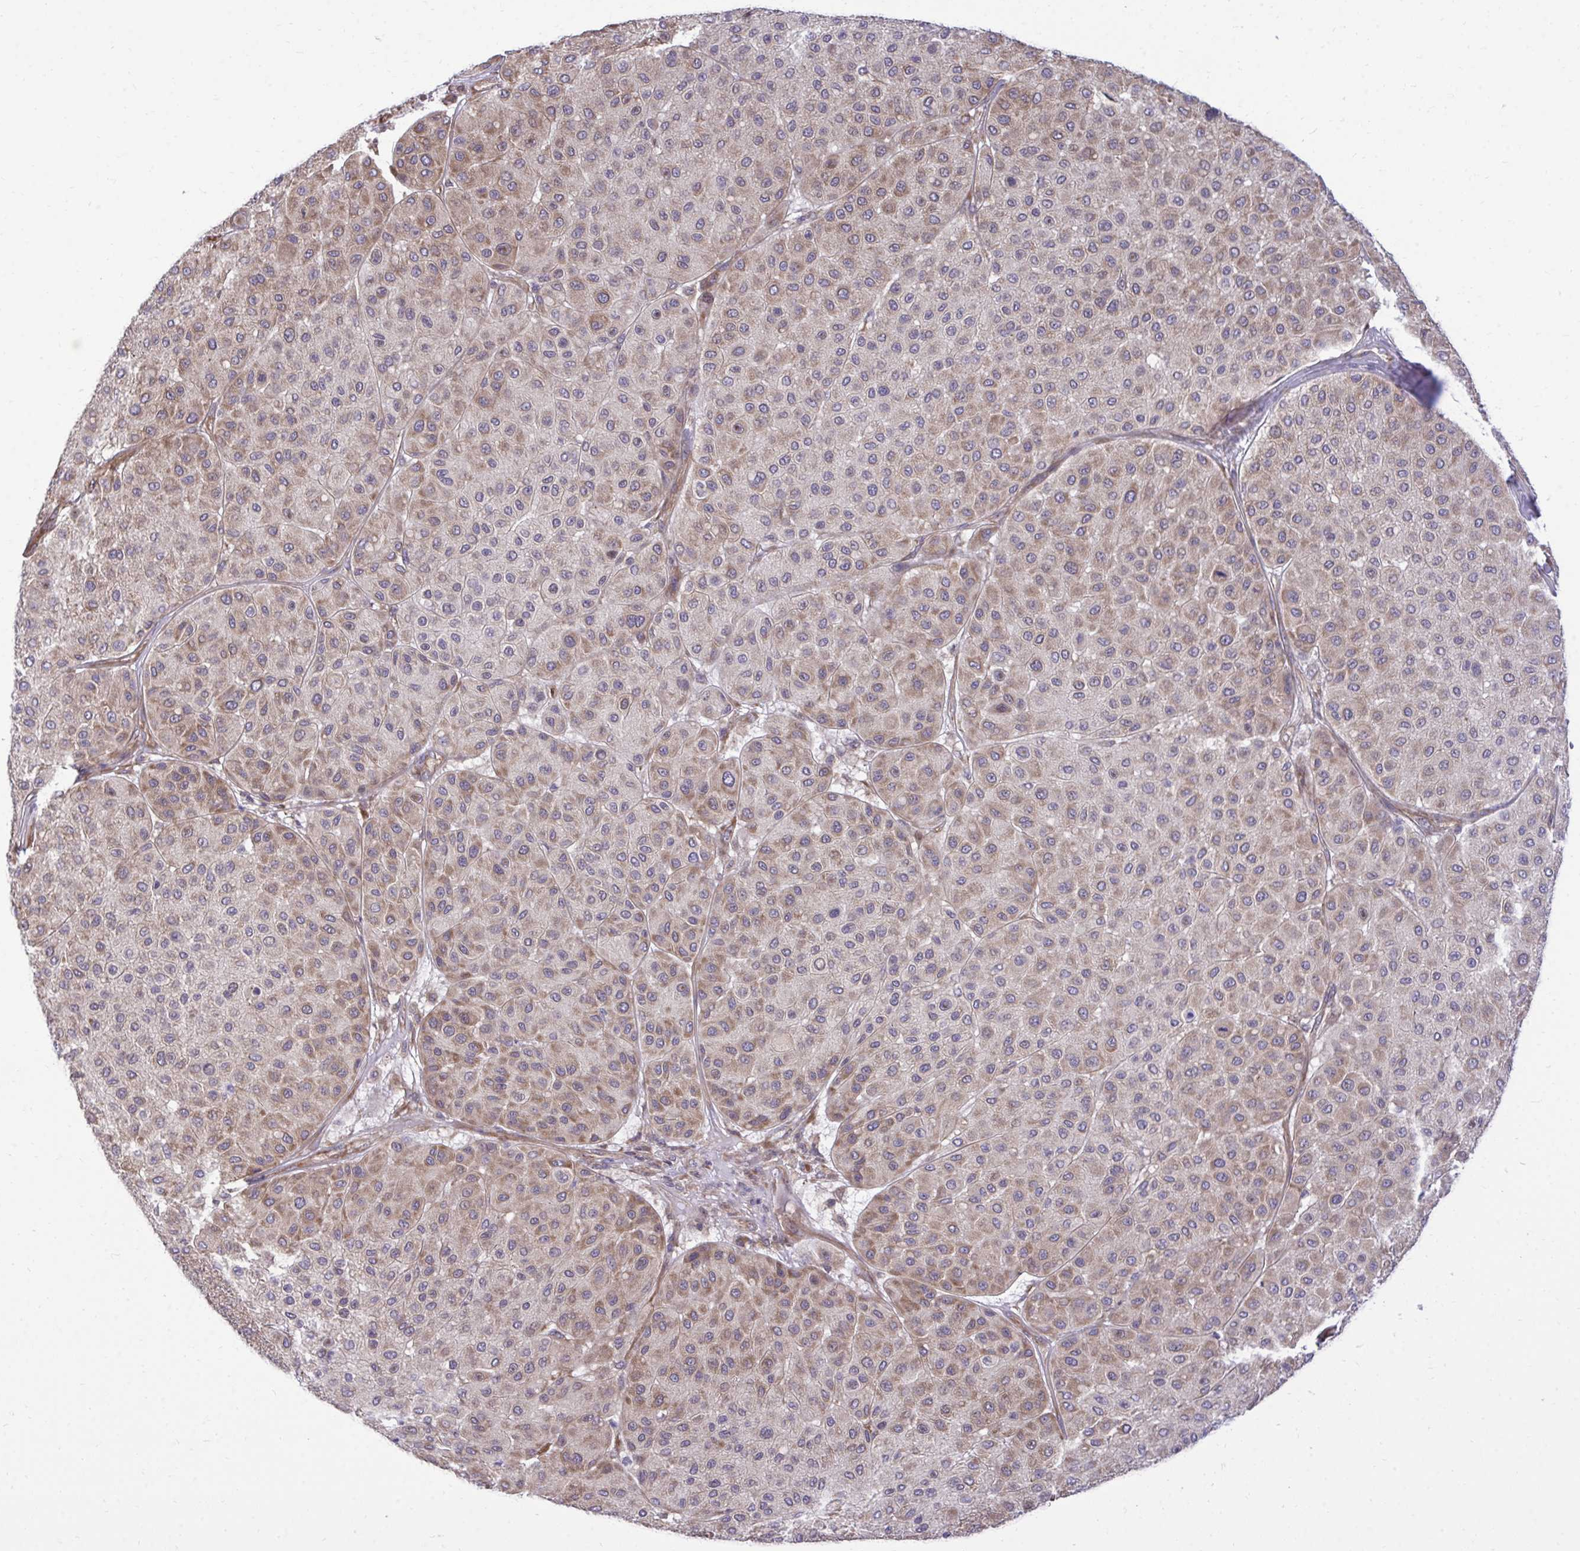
{"staining": {"intensity": "moderate", "quantity": "25%-75%", "location": "cytoplasmic/membranous"}, "tissue": "melanoma", "cell_type": "Tumor cells", "image_type": "cancer", "snomed": [{"axis": "morphology", "description": "Malignant melanoma, Metastatic site"}, {"axis": "topography", "description": "Smooth muscle"}], "caption": "Protein analysis of malignant melanoma (metastatic site) tissue demonstrates moderate cytoplasmic/membranous expression in about 25%-75% of tumor cells.", "gene": "RPS15", "patient": {"sex": "male", "age": 41}}